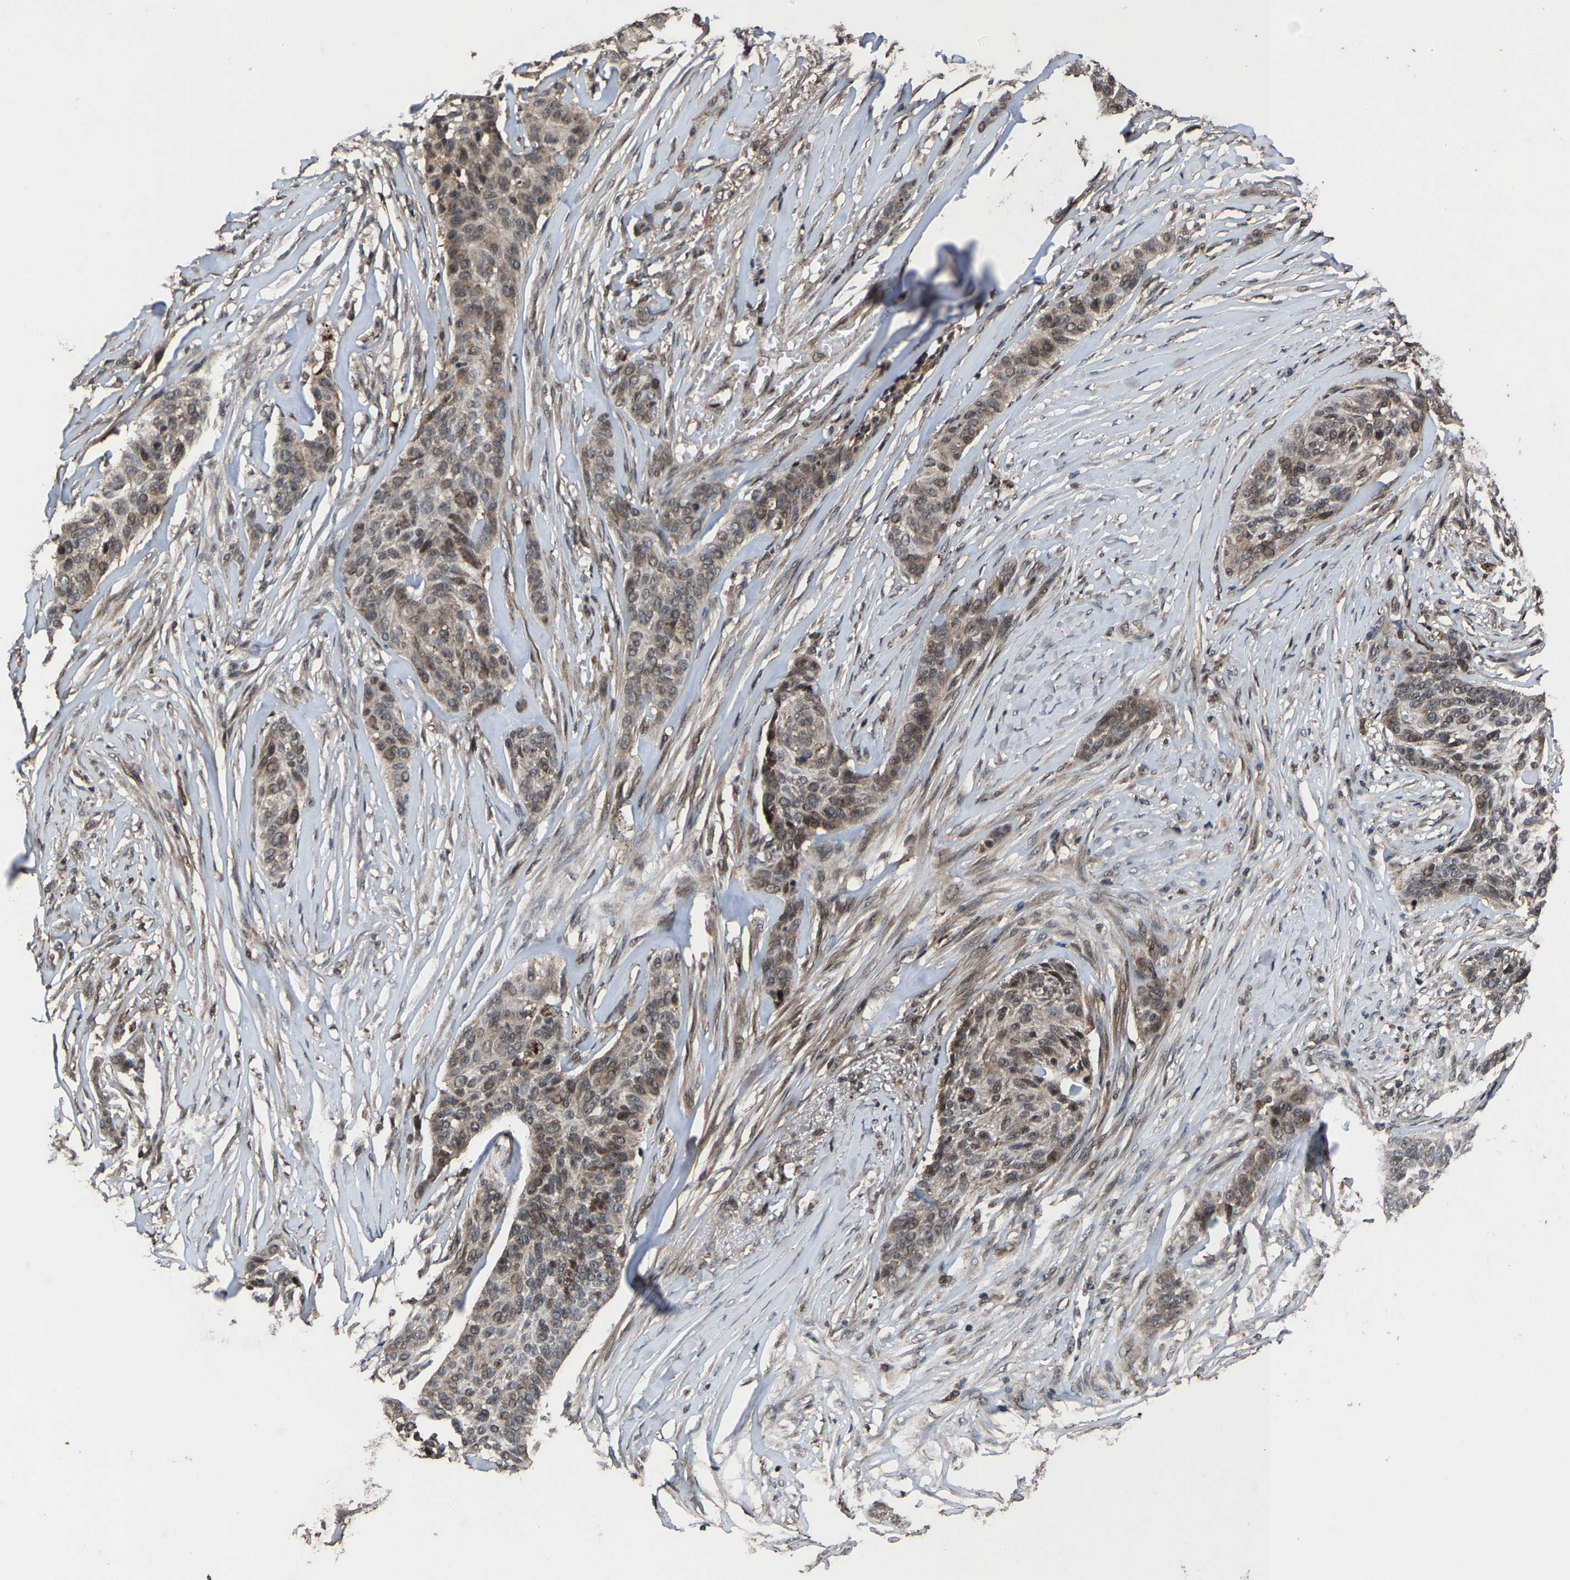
{"staining": {"intensity": "weak", "quantity": "25%-75%", "location": "cytoplasmic/membranous,nuclear"}, "tissue": "skin cancer", "cell_type": "Tumor cells", "image_type": "cancer", "snomed": [{"axis": "morphology", "description": "Basal cell carcinoma"}, {"axis": "topography", "description": "Skin"}], "caption": "Immunohistochemical staining of human skin cancer displays low levels of weak cytoplasmic/membranous and nuclear staining in approximately 25%-75% of tumor cells.", "gene": "HAUS6", "patient": {"sex": "male", "age": 85}}